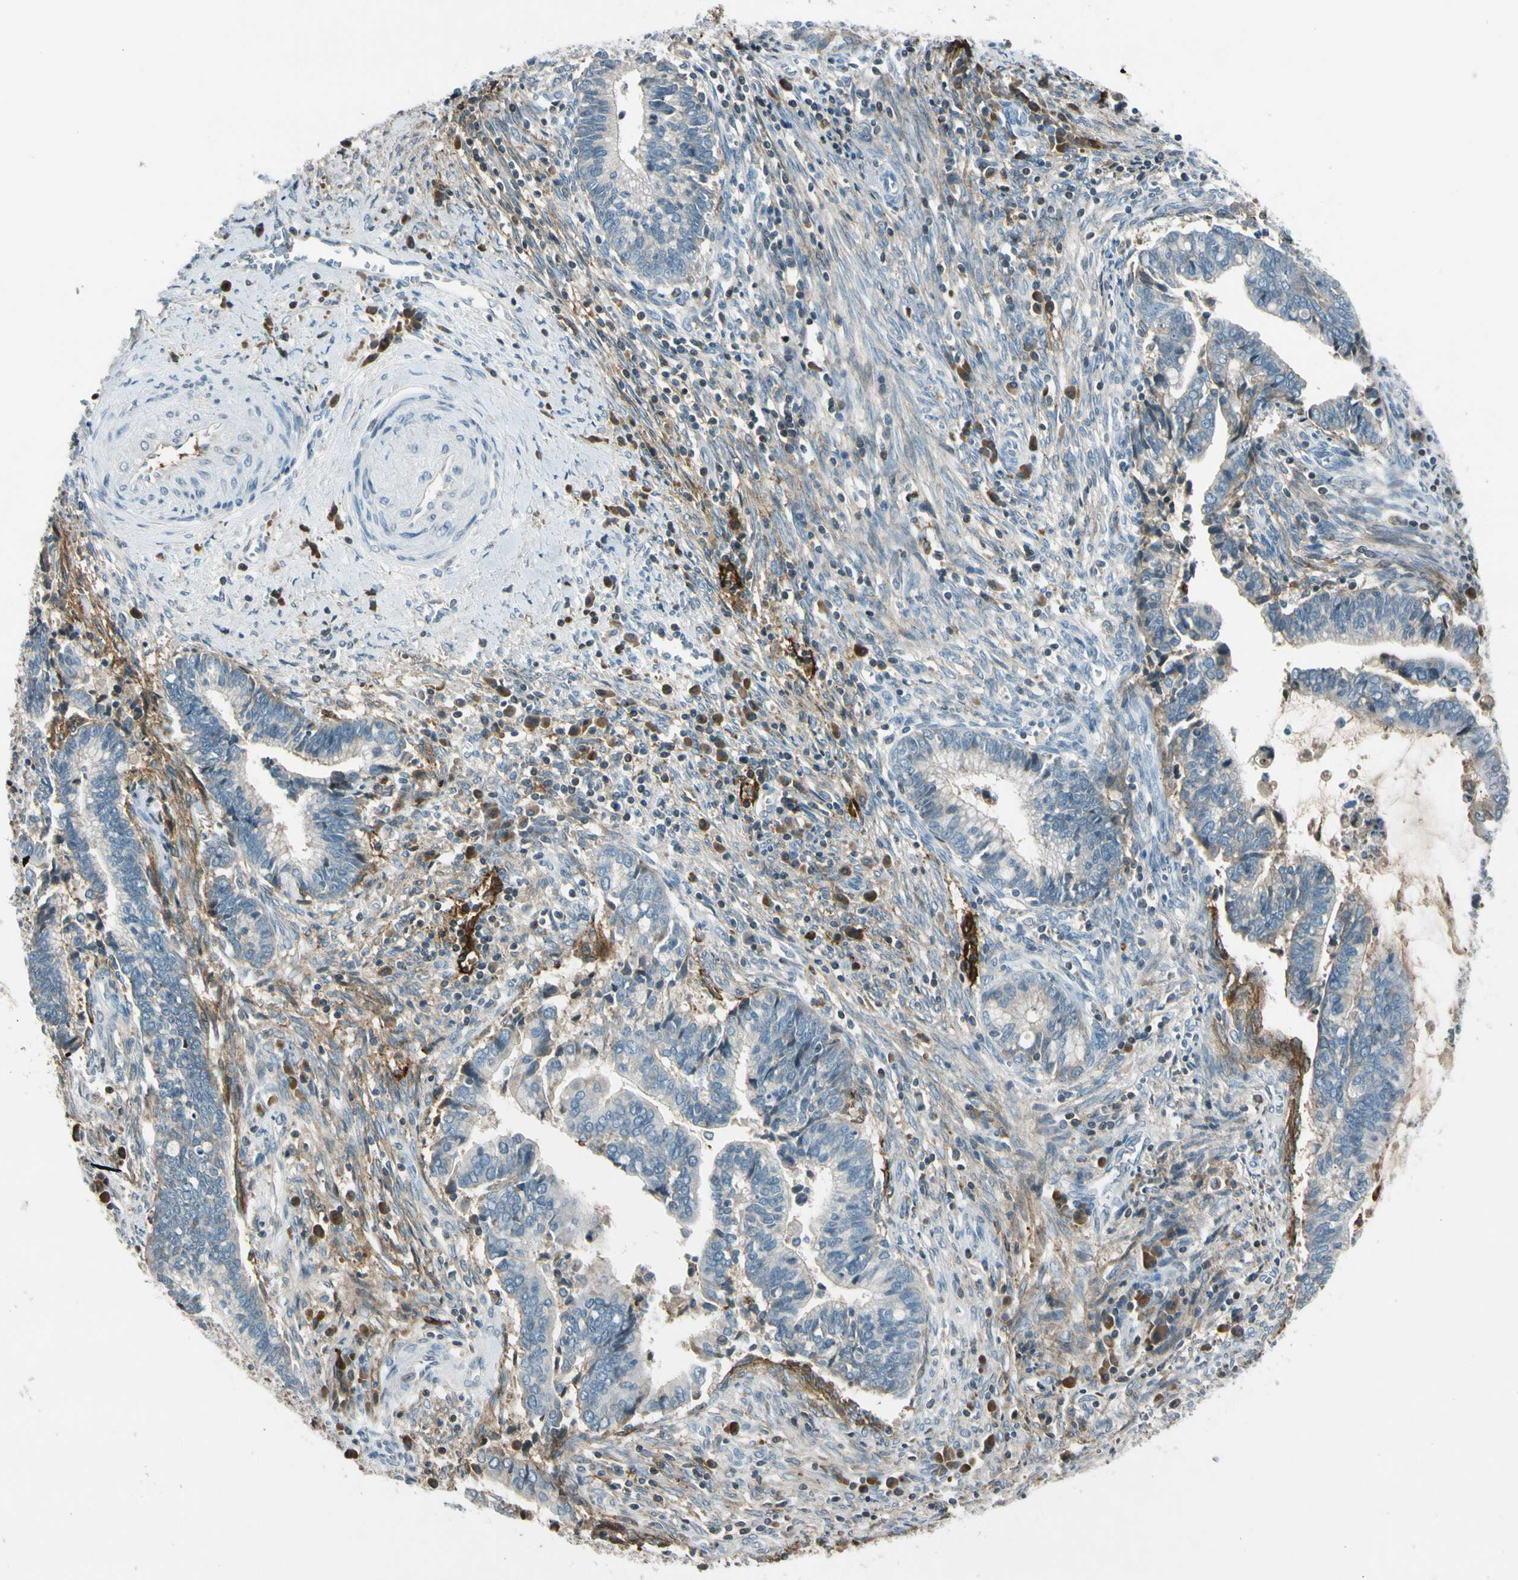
{"staining": {"intensity": "negative", "quantity": "none", "location": "none"}, "tissue": "cervical cancer", "cell_type": "Tumor cells", "image_type": "cancer", "snomed": [{"axis": "morphology", "description": "Adenocarcinoma, NOS"}, {"axis": "topography", "description": "Cervix"}], "caption": "Human cervical adenocarcinoma stained for a protein using immunohistochemistry demonstrates no staining in tumor cells.", "gene": "PDPN", "patient": {"sex": "female", "age": 44}}